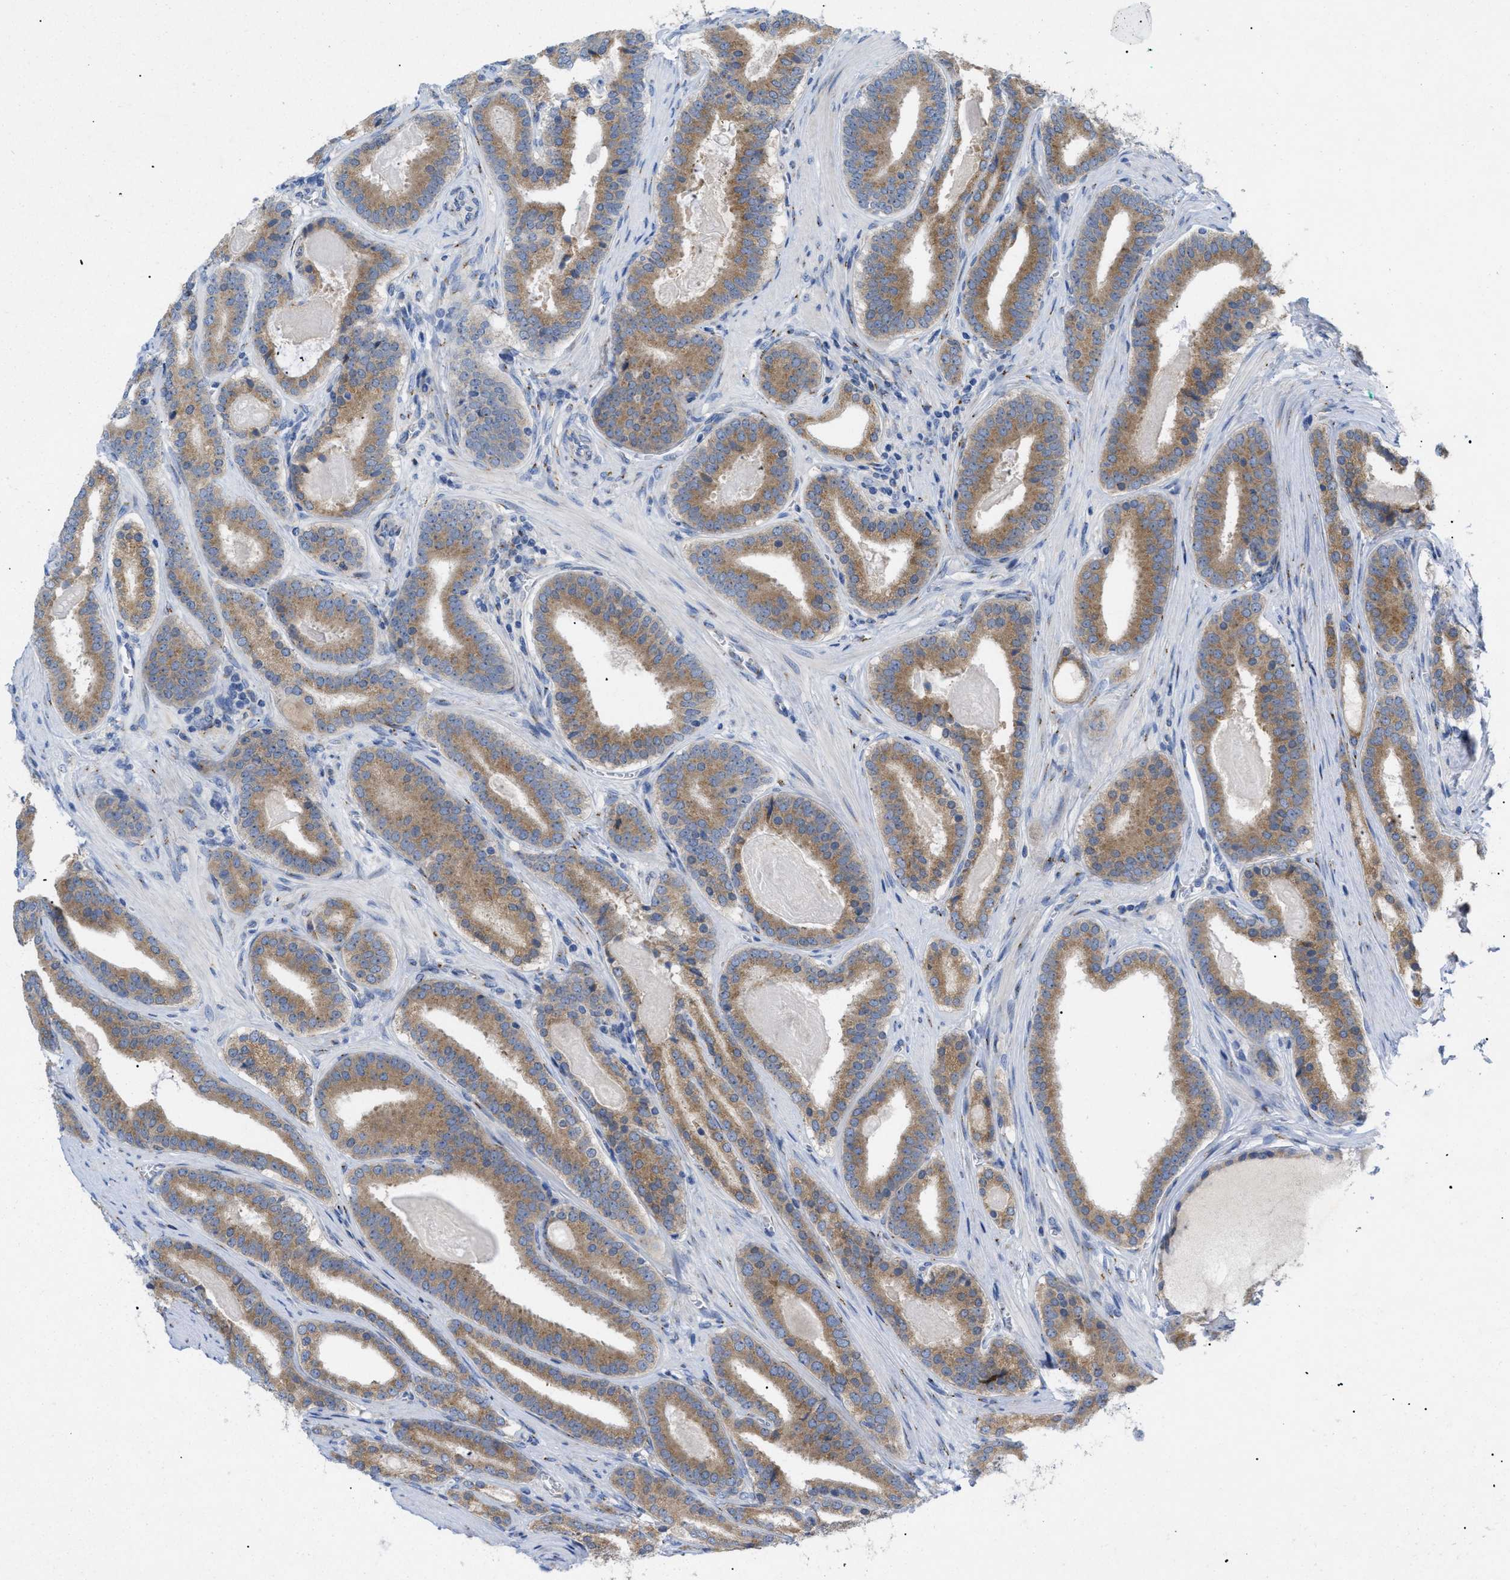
{"staining": {"intensity": "moderate", "quantity": ">75%", "location": "cytoplasmic/membranous"}, "tissue": "prostate cancer", "cell_type": "Tumor cells", "image_type": "cancer", "snomed": [{"axis": "morphology", "description": "Adenocarcinoma, High grade"}, {"axis": "topography", "description": "Prostate"}], "caption": "Immunohistochemical staining of prostate cancer (adenocarcinoma (high-grade)) shows medium levels of moderate cytoplasmic/membranous positivity in about >75% of tumor cells. The staining is performed using DAB brown chromogen to label protein expression. The nuclei are counter-stained blue using hematoxylin.", "gene": "SLC50A1", "patient": {"sex": "male", "age": 60}}